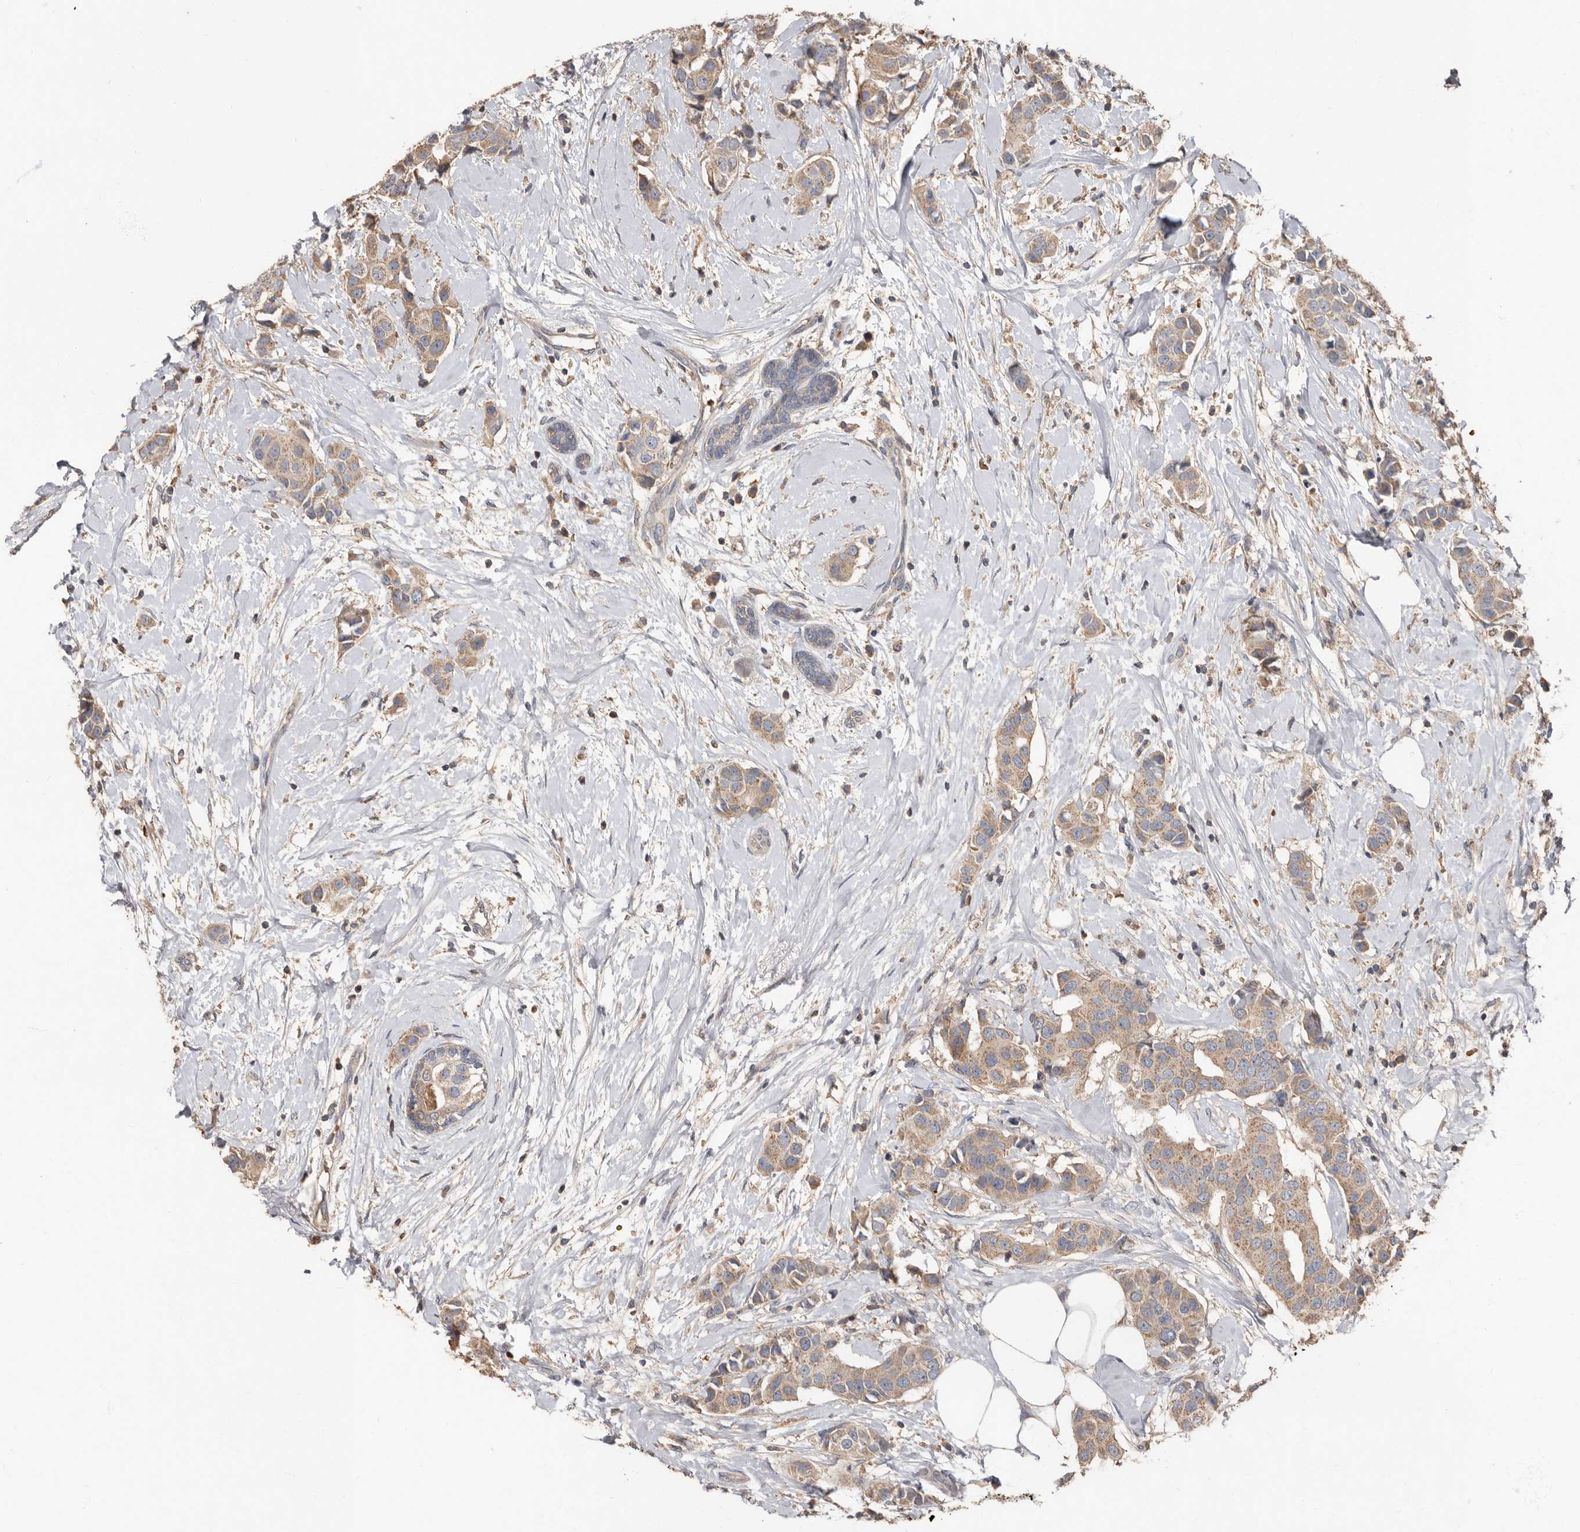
{"staining": {"intensity": "weak", "quantity": ">75%", "location": "cytoplasmic/membranous"}, "tissue": "breast cancer", "cell_type": "Tumor cells", "image_type": "cancer", "snomed": [{"axis": "morphology", "description": "Normal tissue, NOS"}, {"axis": "morphology", "description": "Duct carcinoma"}, {"axis": "topography", "description": "Breast"}], "caption": "Breast cancer (invasive ductal carcinoma) stained for a protein demonstrates weak cytoplasmic/membranous positivity in tumor cells.", "gene": "KIF26B", "patient": {"sex": "female", "age": 39}}